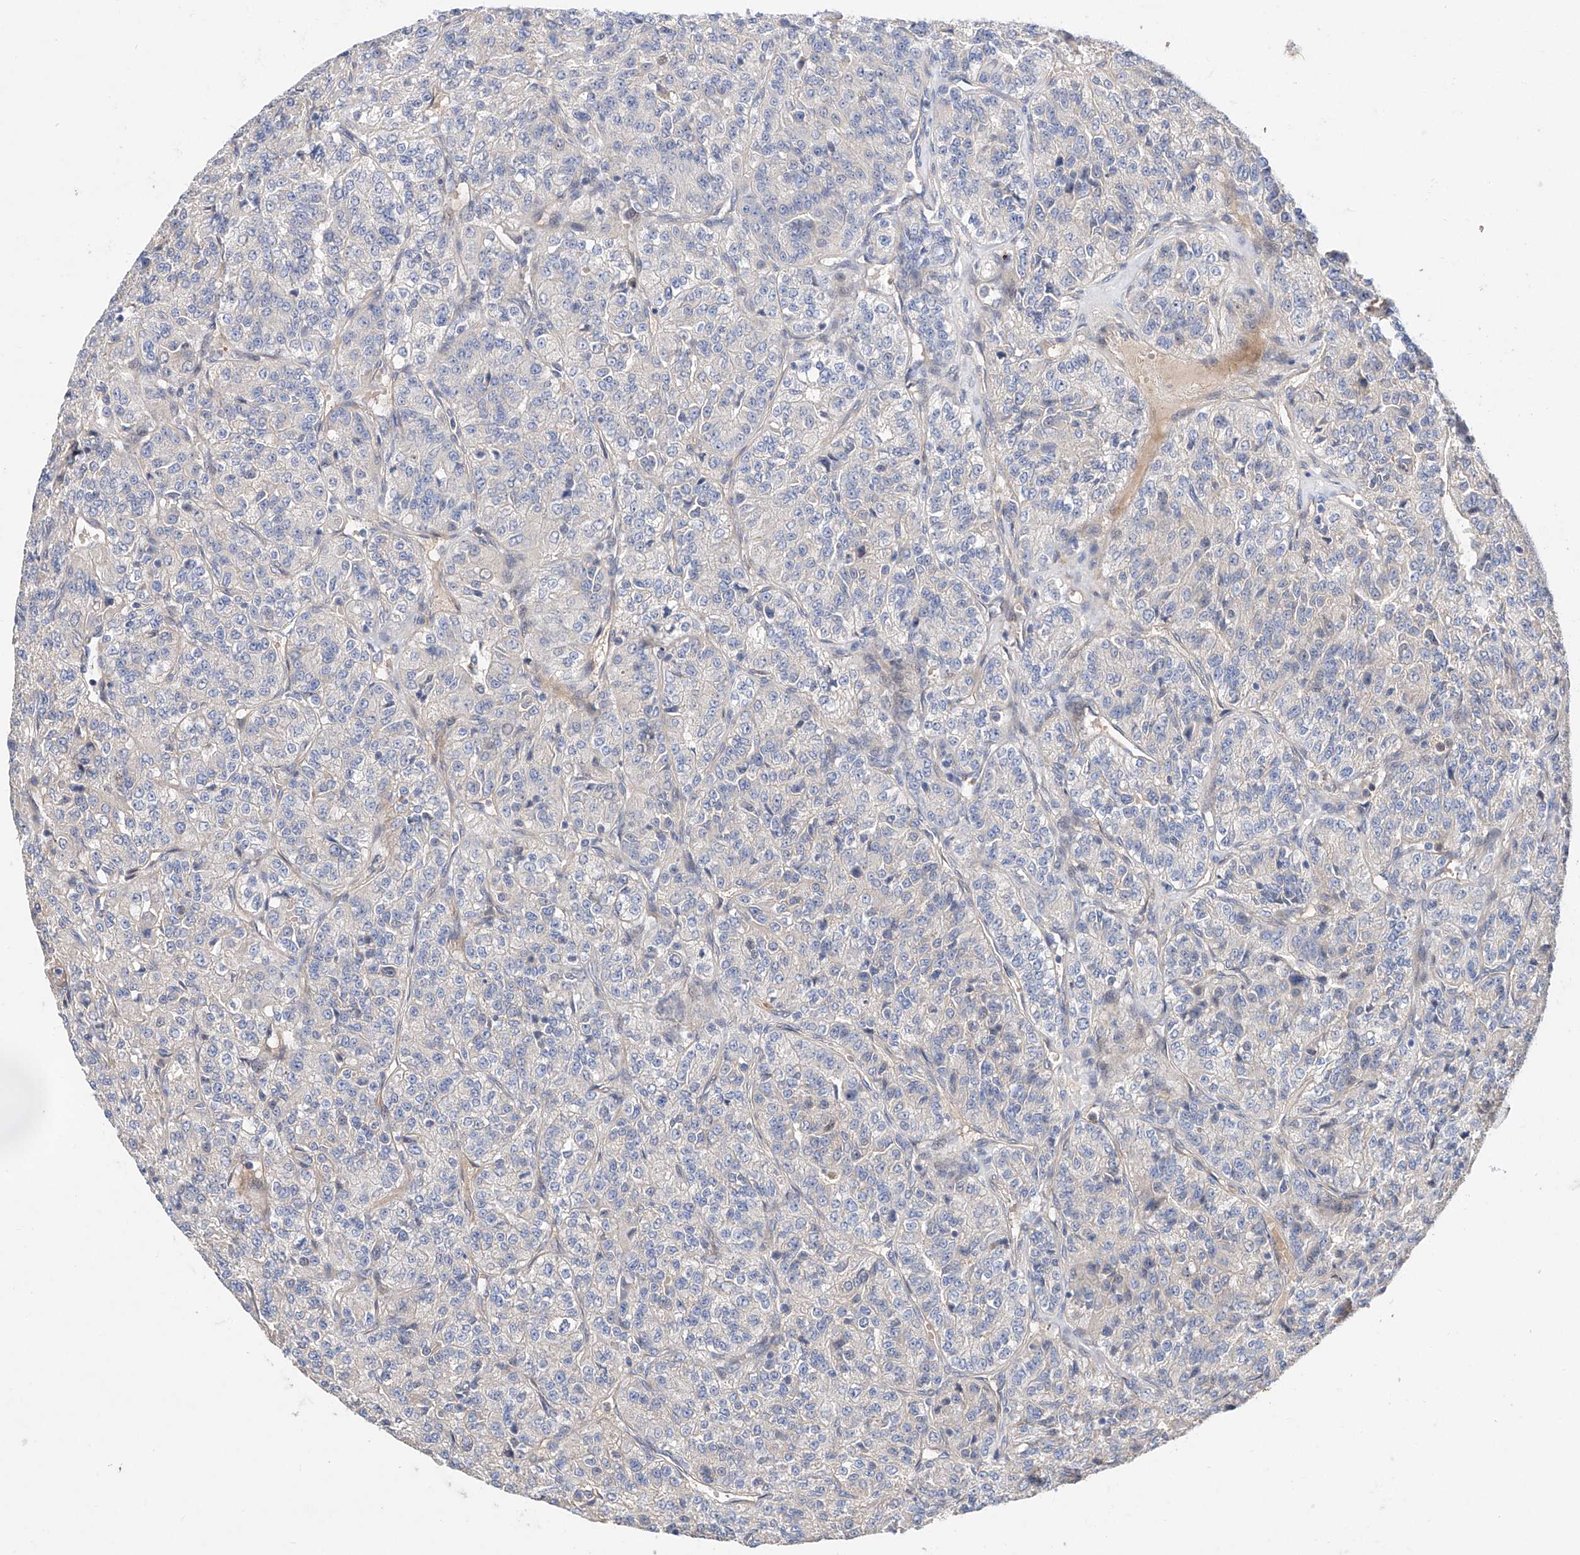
{"staining": {"intensity": "negative", "quantity": "none", "location": "none"}, "tissue": "renal cancer", "cell_type": "Tumor cells", "image_type": "cancer", "snomed": [{"axis": "morphology", "description": "Adenocarcinoma, NOS"}, {"axis": "topography", "description": "Kidney"}], "caption": "This is an IHC micrograph of human renal cancer. There is no expression in tumor cells.", "gene": "FUCA2", "patient": {"sex": "female", "age": 63}}